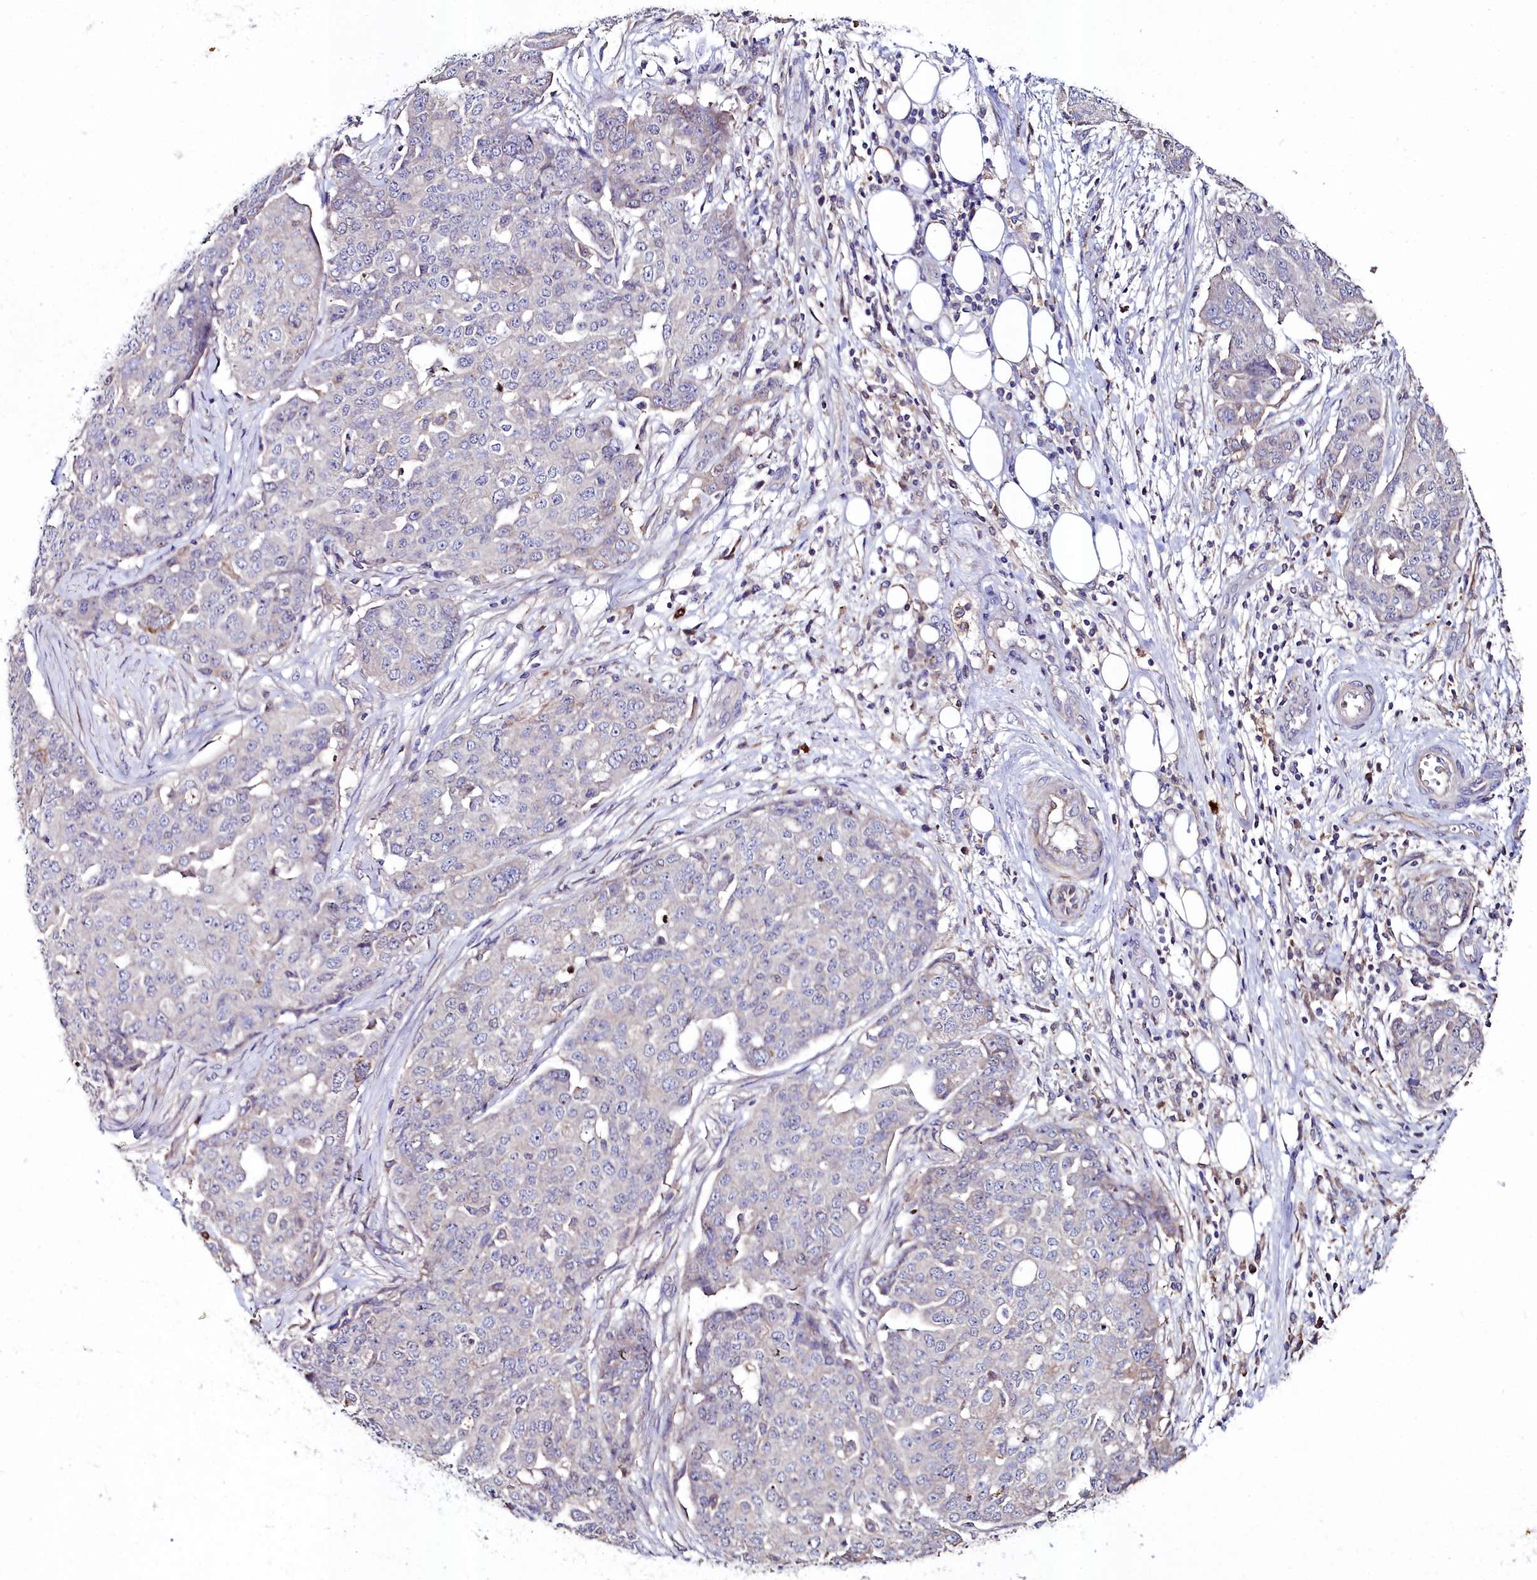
{"staining": {"intensity": "negative", "quantity": "none", "location": "none"}, "tissue": "ovarian cancer", "cell_type": "Tumor cells", "image_type": "cancer", "snomed": [{"axis": "morphology", "description": "Cystadenocarcinoma, serous, NOS"}, {"axis": "topography", "description": "Soft tissue"}, {"axis": "topography", "description": "Ovary"}], "caption": "The image reveals no significant expression in tumor cells of ovarian cancer.", "gene": "AMBRA1", "patient": {"sex": "female", "age": 57}}